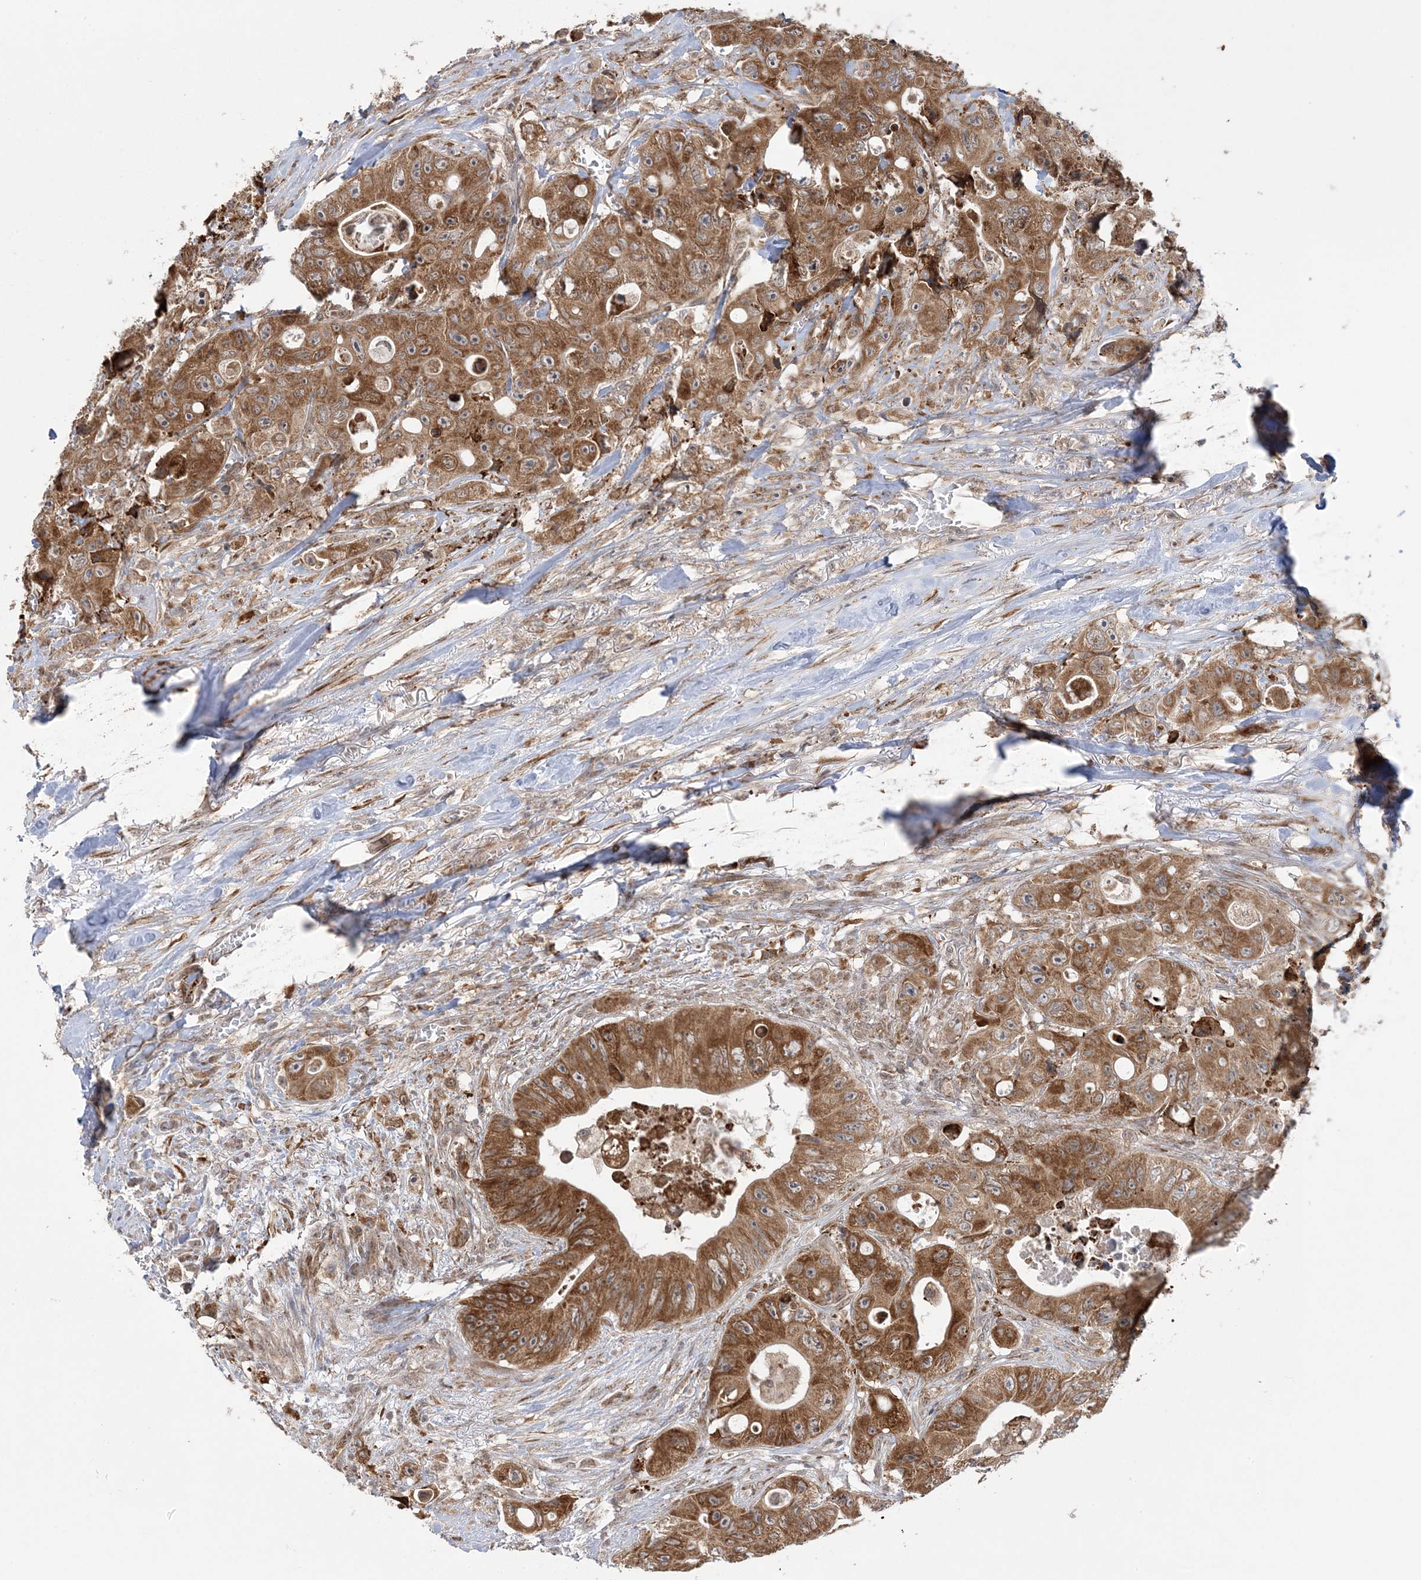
{"staining": {"intensity": "moderate", "quantity": ">75%", "location": "cytoplasmic/membranous"}, "tissue": "colorectal cancer", "cell_type": "Tumor cells", "image_type": "cancer", "snomed": [{"axis": "morphology", "description": "Adenocarcinoma, NOS"}, {"axis": "topography", "description": "Colon"}], "caption": "A brown stain labels moderate cytoplasmic/membranous staining of a protein in human colorectal cancer tumor cells.", "gene": "MRPL47", "patient": {"sex": "female", "age": 46}}